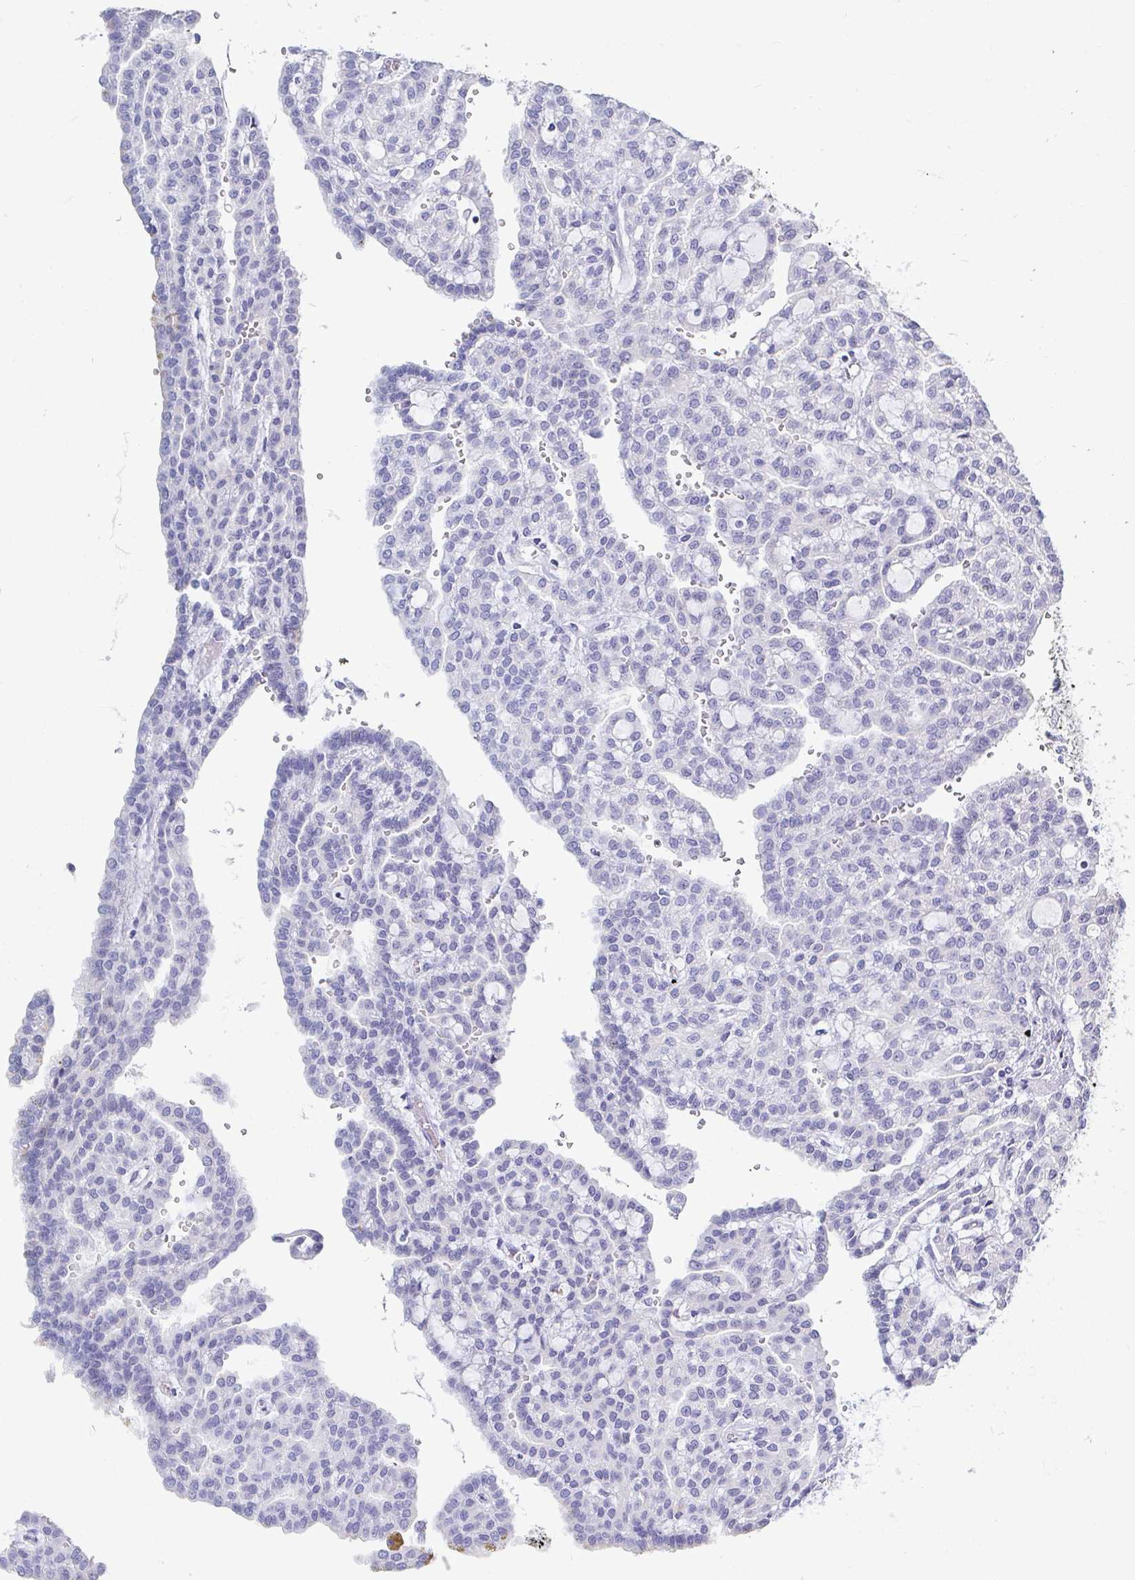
{"staining": {"intensity": "negative", "quantity": "none", "location": "none"}, "tissue": "renal cancer", "cell_type": "Tumor cells", "image_type": "cancer", "snomed": [{"axis": "morphology", "description": "Adenocarcinoma, NOS"}, {"axis": "topography", "description": "Kidney"}], "caption": "IHC histopathology image of human adenocarcinoma (renal) stained for a protein (brown), which reveals no expression in tumor cells. Nuclei are stained in blue.", "gene": "OR10K1", "patient": {"sex": "male", "age": 63}}